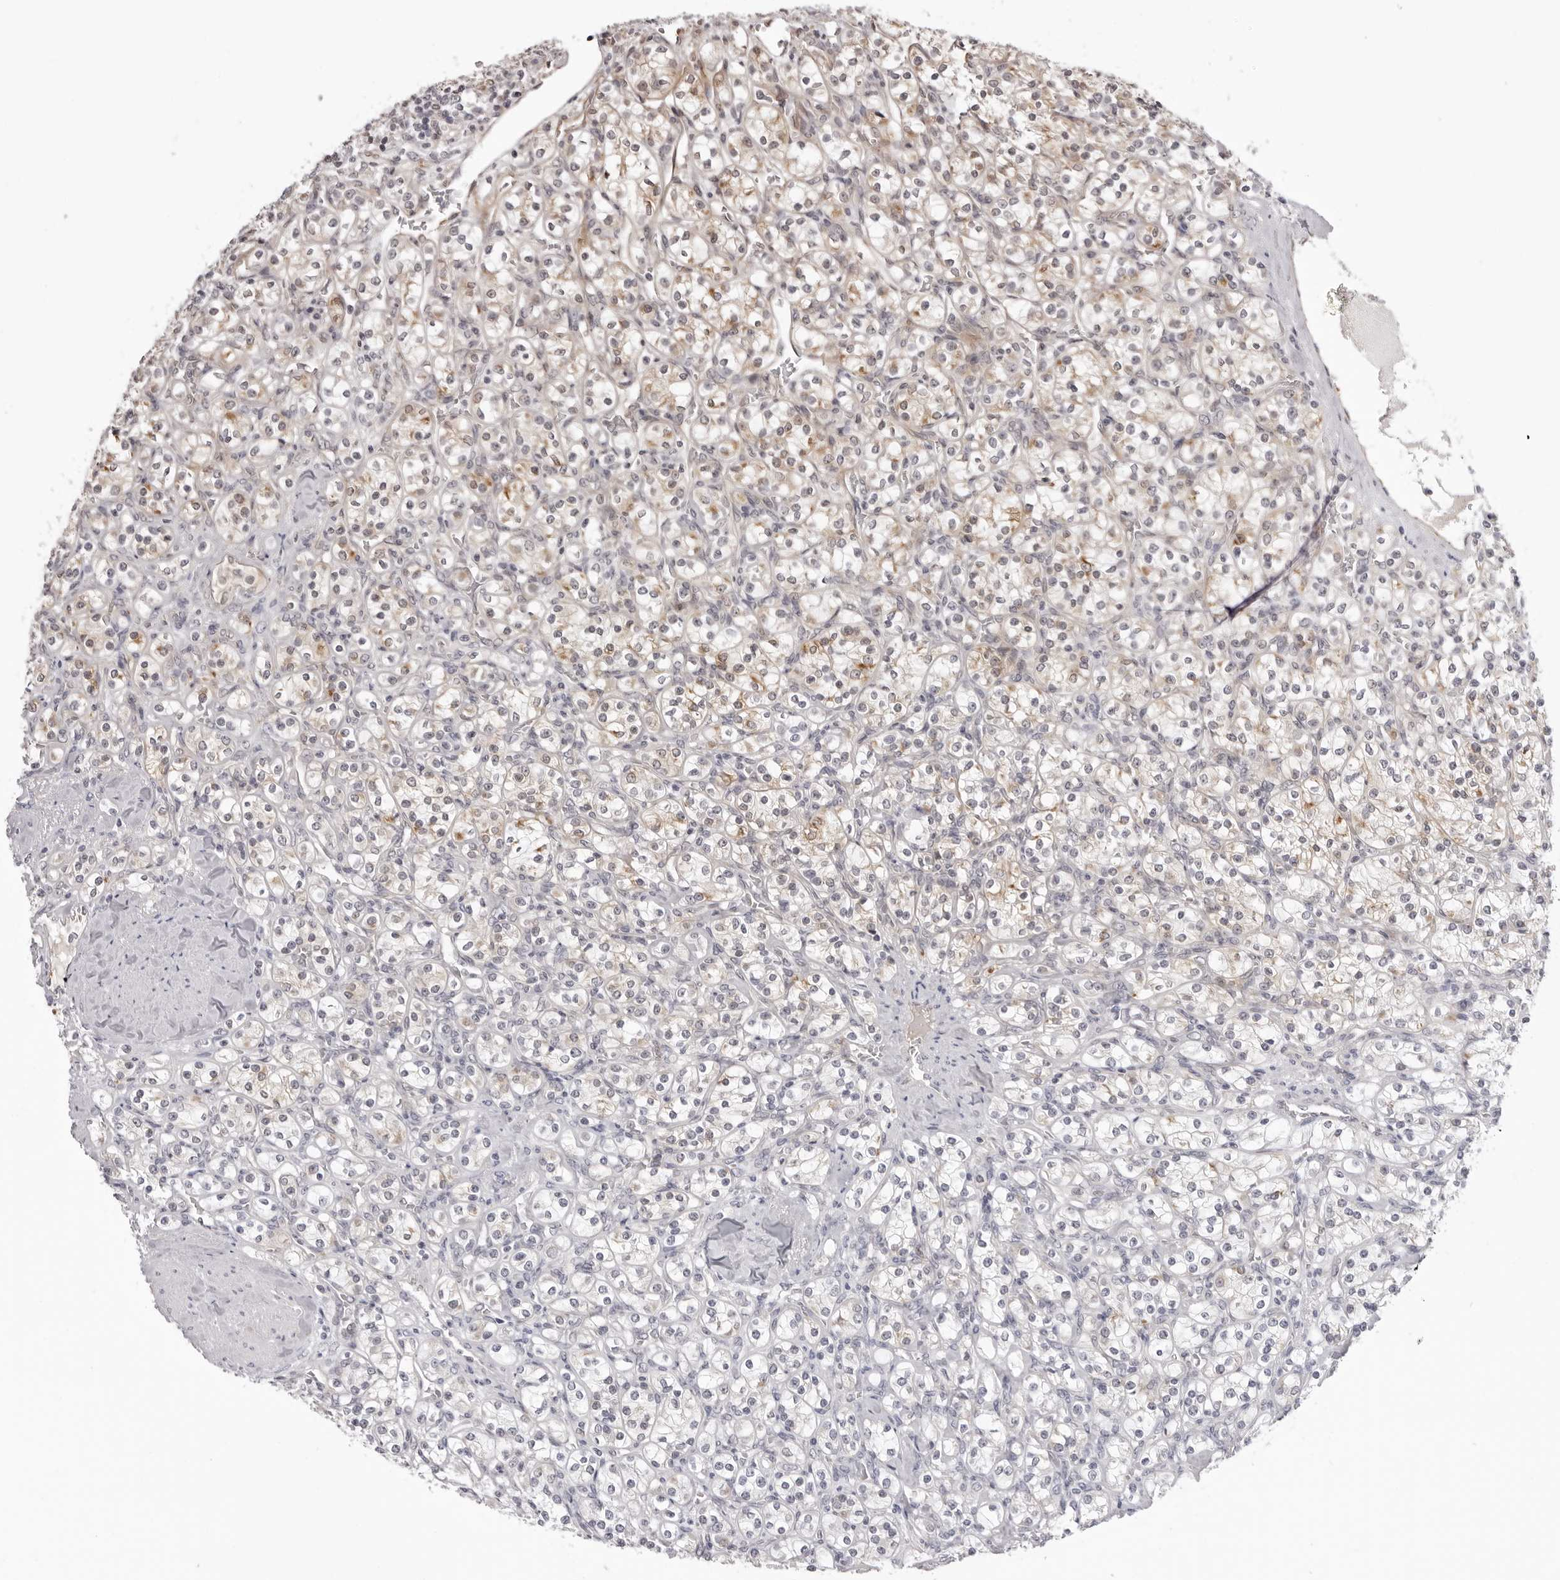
{"staining": {"intensity": "weak", "quantity": "25%-75%", "location": "cytoplasmic/membranous"}, "tissue": "renal cancer", "cell_type": "Tumor cells", "image_type": "cancer", "snomed": [{"axis": "morphology", "description": "Adenocarcinoma, NOS"}, {"axis": "topography", "description": "Kidney"}], "caption": "A micrograph of adenocarcinoma (renal) stained for a protein shows weak cytoplasmic/membranous brown staining in tumor cells. (IHC, brightfield microscopy, high magnification).", "gene": "SUGCT", "patient": {"sex": "male", "age": 77}}